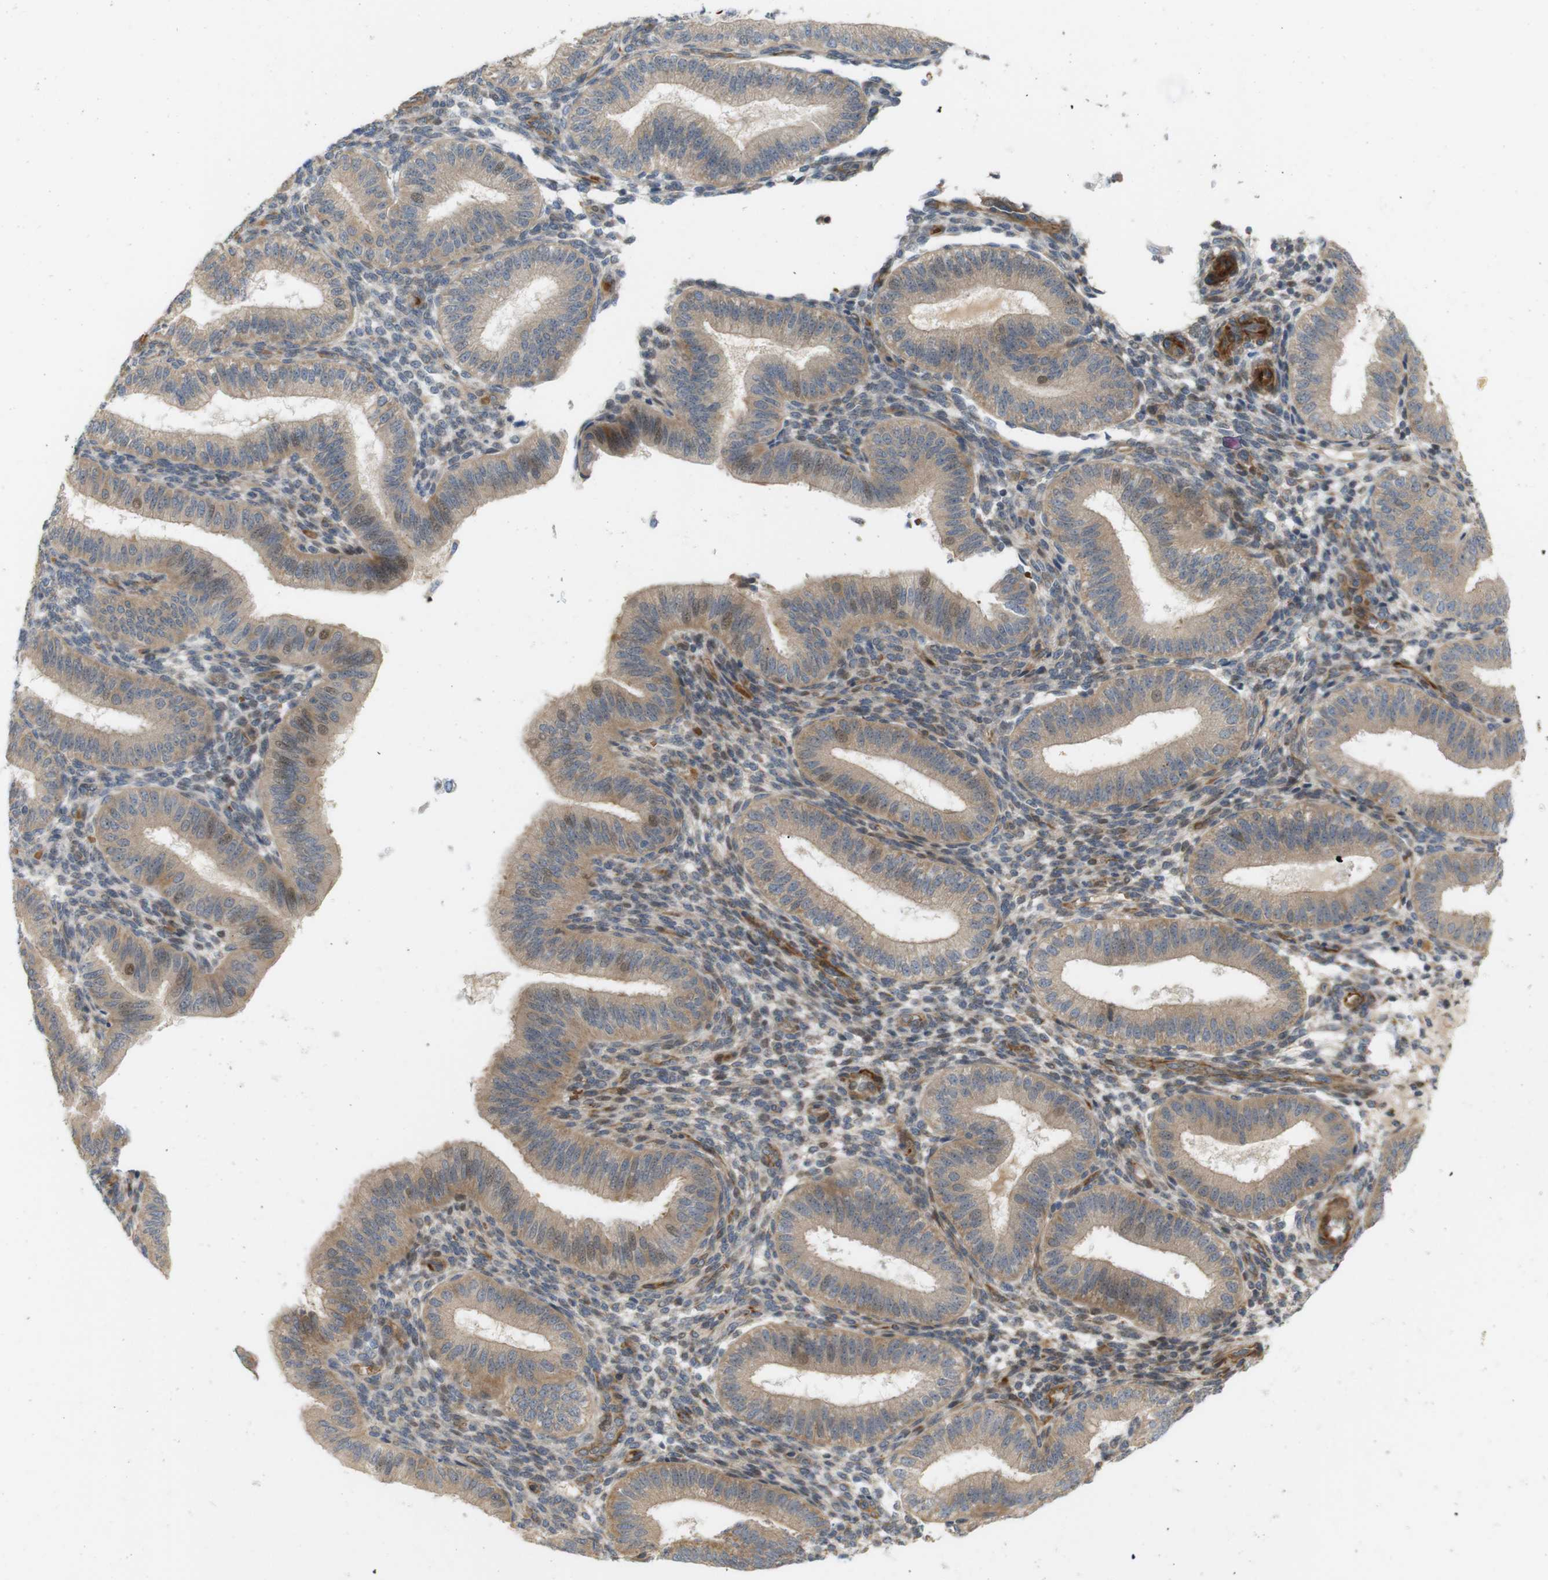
{"staining": {"intensity": "negative", "quantity": "none", "location": "none"}, "tissue": "endometrium", "cell_type": "Cells in endometrial stroma", "image_type": "normal", "snomed": [{"axis": "morphology", "description": "Normal tissue, NOS"}, {"axis": "topography", "description": "Endometrium"}], "caption": "A high-resolution histopathology image shows immunohistochemistry (IHC) staining of benign endometrium, which exhibits no significant positivity in cells in endometrial stroma.", "gene": "RPTOR", "patient": {"sex": "female", "age": 39}}